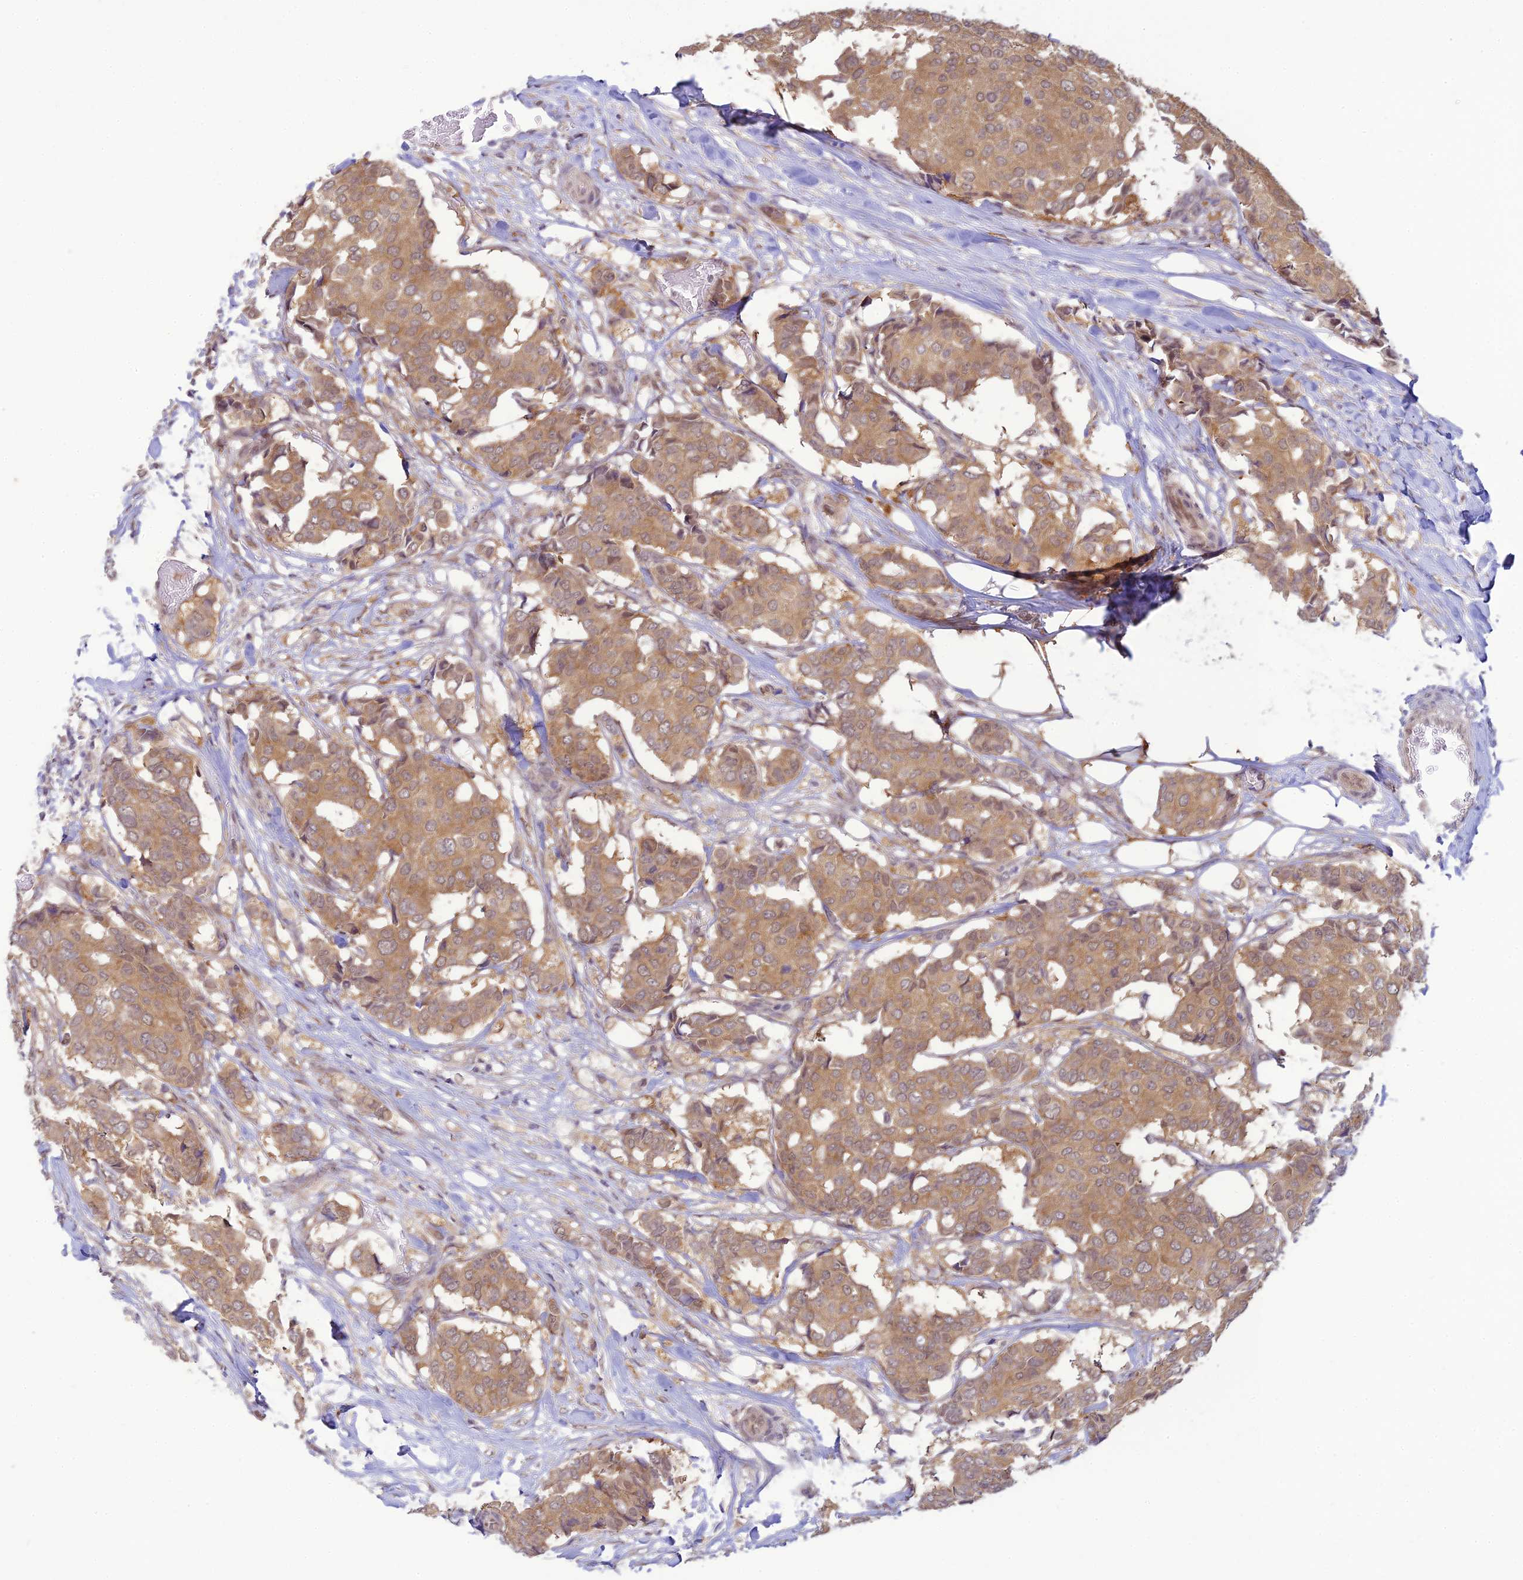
{"staining": {"intensity": "moderate", "quantity": ">75%", "location": "cytoplasmic/membranous"}, "tissue": "breast cancer", "cell_type": "Tumor cells", "image_type": "cancer", "snomed": [{"axis": "morphology", "description": "Duct carcinoma"}, {"axis": "topography", "description": "Breast"}], "caption": "IHC of human invasive ductal carcinoma (breast) demonstrates medium levels of moderate cytoplasmic/membranous positivity in about >75% of tumor cells. The staining was performed using DAB (3,3'-diaminobenzidine) to visualize the protein expression in brown, while the nuclei were stained in blue with hematoxylin (Magnification: 20x).", "gene": "SKIC8", "patient": {"sex": "female", "age": 75}}